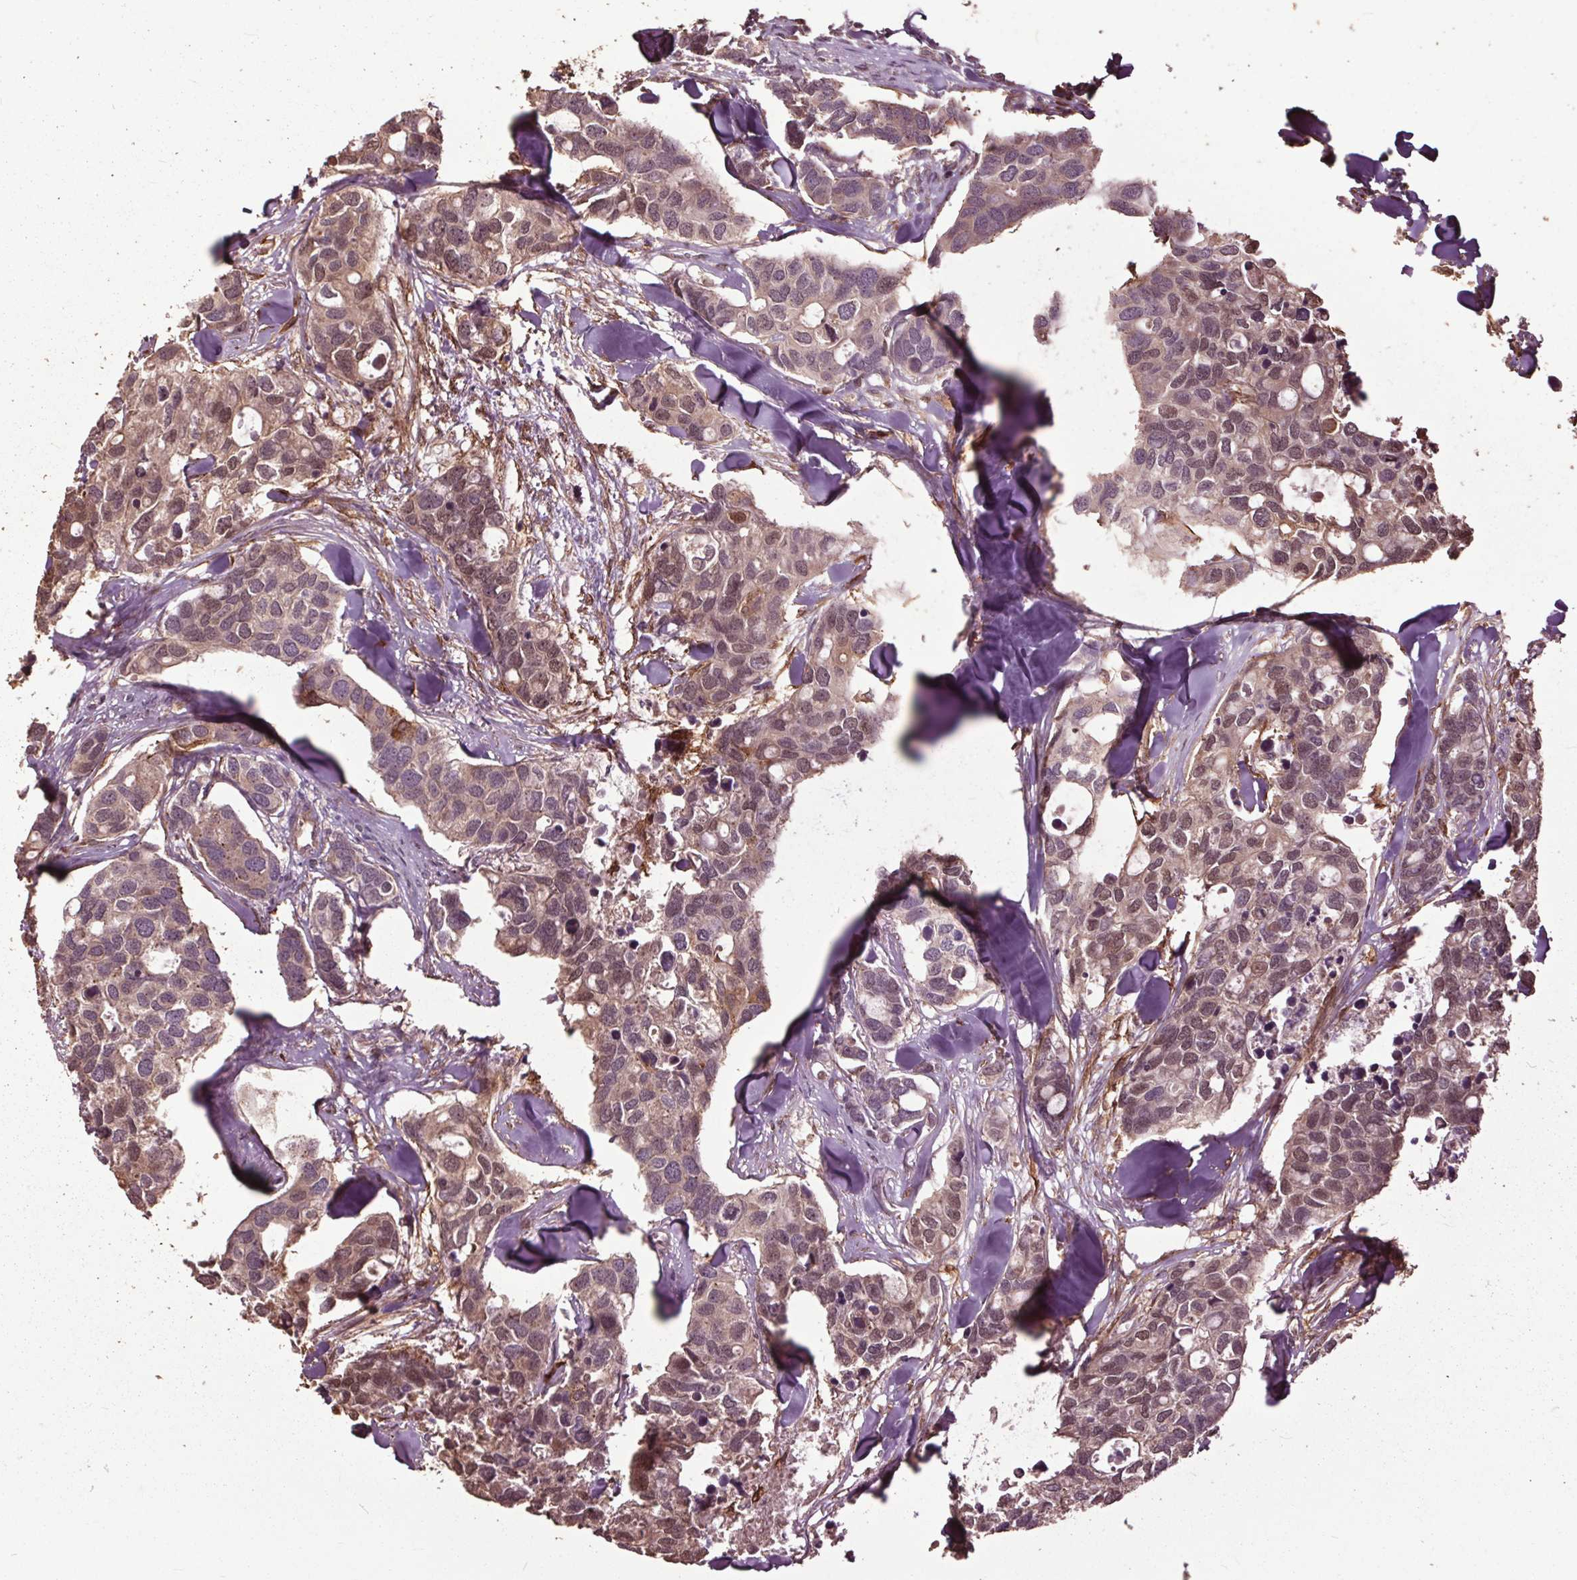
{"staining": {"intensity": "weak", "quantity": ">75%", "location": "cytoplasmic/membranous,nuclear"}, "tissue": "breast cancer", "cell_type": "Tumor cells", "image_type": "cancer", "snomed": [{"axis": "morphology", "description": "Duct carcinoma"}, {"axis": "topography", "description": "Breast"}], "caption": "Immunohistochemistry micrograph of neoplastic tissue: breast cancer stained using immunohistochemistry reveals low levels of weak protein expression localized specifically in the cytoplasmic/membranous and nuclear of tumor cells, appearing as a cytoplasmic/membranous and nuclear brown color.", "gene": "CEP95", "patient": {"sex": "female", "age": 83}}